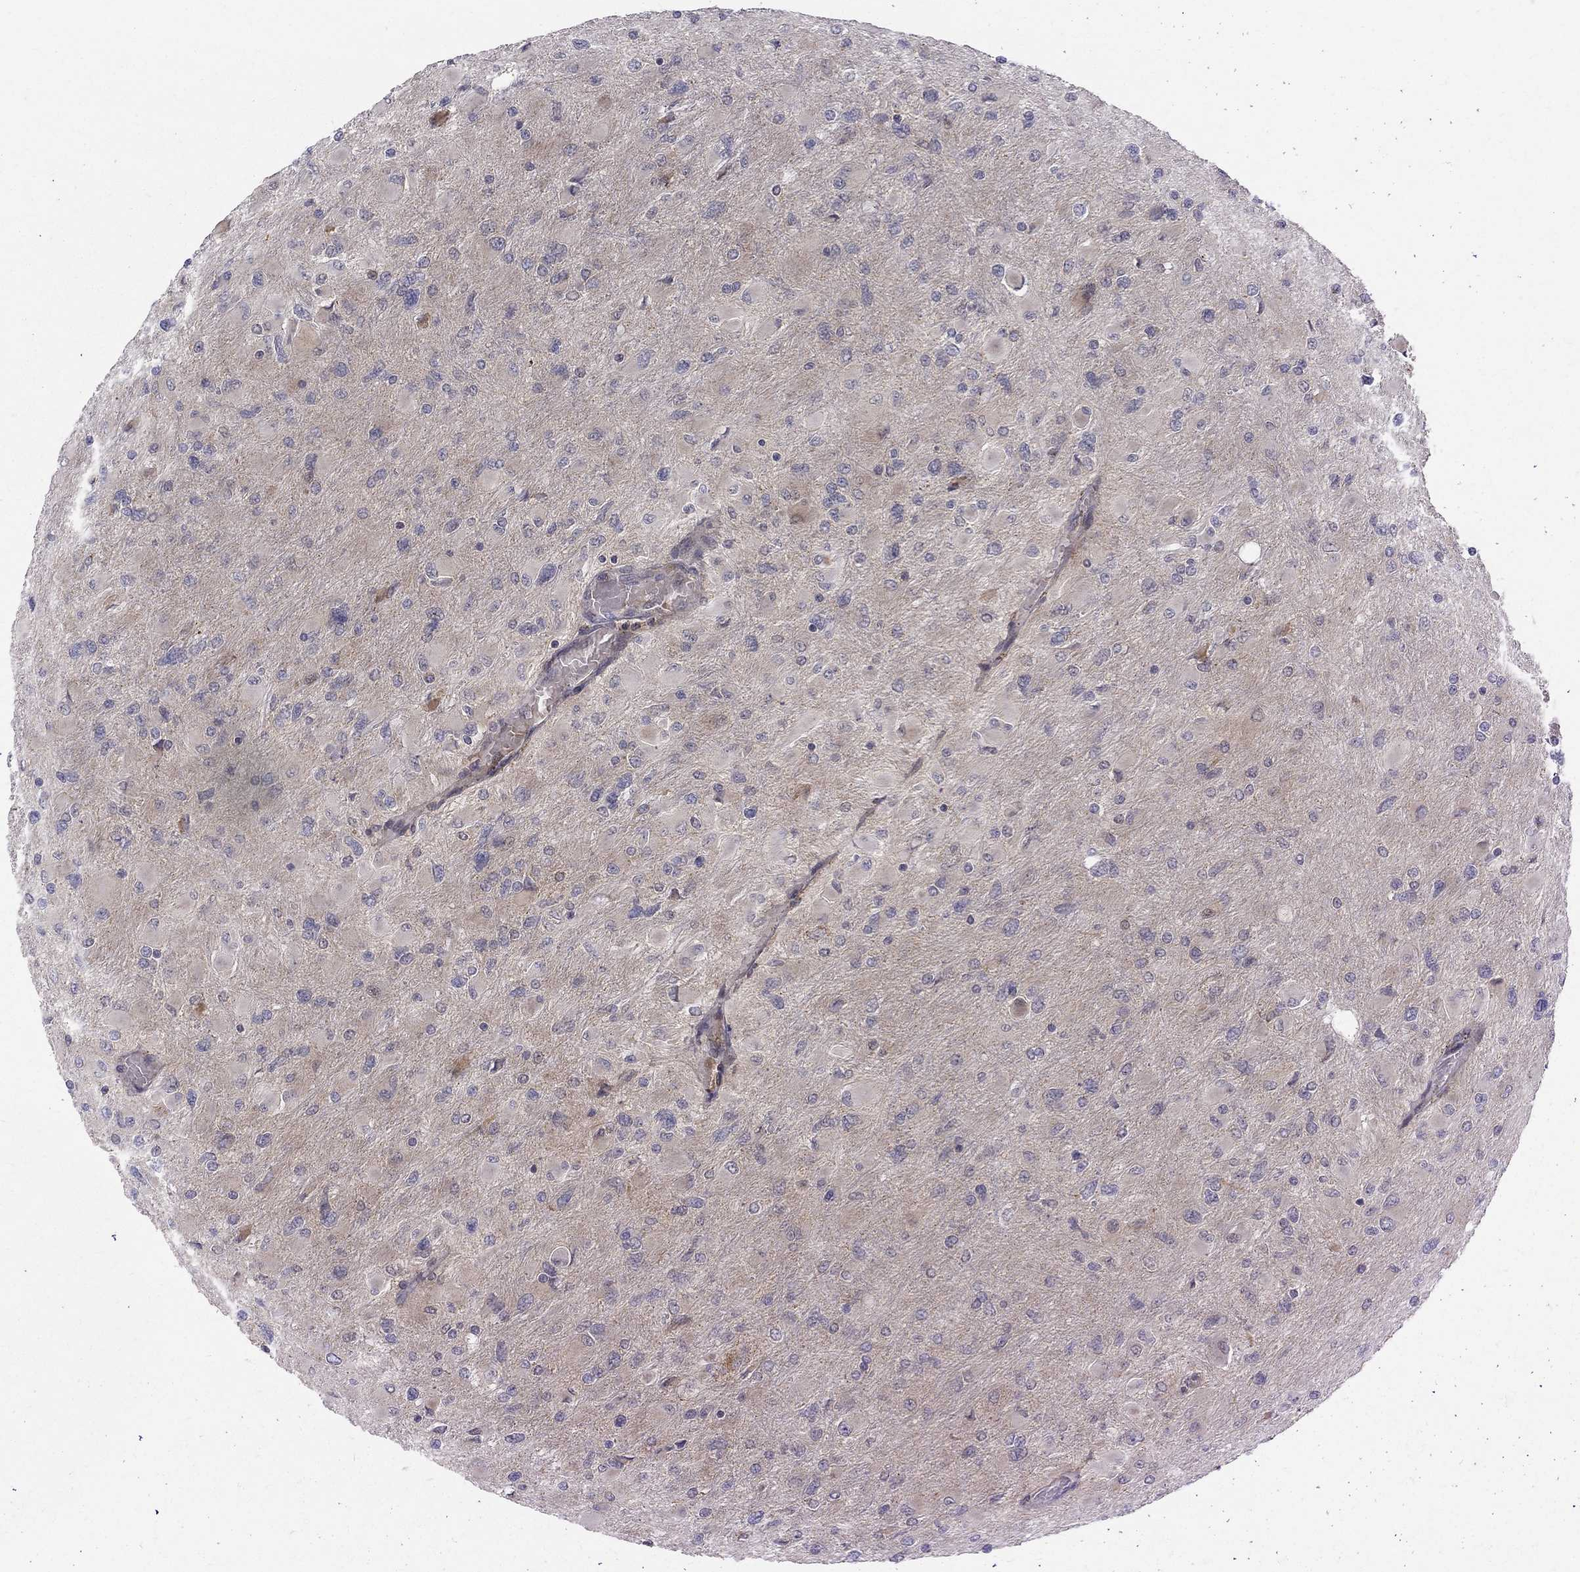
{"staining": {"intensity": "negative", "quantity": "none", "location": "none"}, "tissue": "glioma", "cell_type": "Tumor cells", "image_type": "cancer", "snomed": [{"axis": "morphology", "description": "Glioma, malignant, High grade"}, {"axis": "topography", "description": "Cerebral cortex"}], "caption": "Glioma was stained to show a protein in brown. There is no significant staining in tumor cells. The staining was performed using DAB (3,3'-diaminobenzidine) to visualize the protein expression in brown, while the nuclei were stained in blue with hematoxylin (Magnification: 20x).", "gene": "WDR19", "patient": {"sex": "female", "age": 36}}